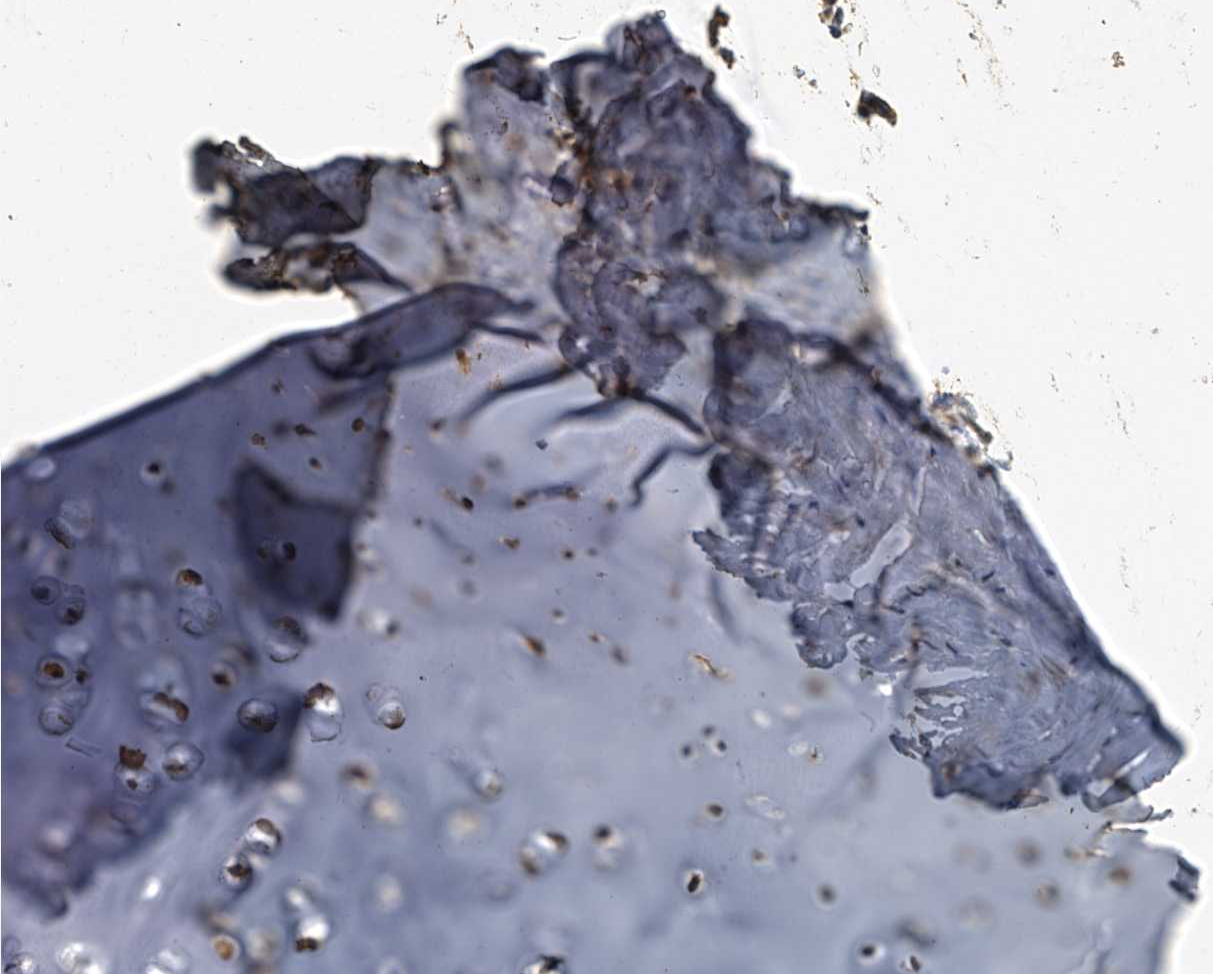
{"staining": {"intensity": "moderate", "quantity": ">75%", "location": "cytoplasmic/membranous"}, "tissue": "adipose tissue", "cell_type": "Adipocytes", "image_type": "normal", "snomed": [{"axis": "morphology", "description": "Normal tissue, NOS"}, {"axis": "morphology", "description": "Basal cell carcinoma"}, {"axis": "topography", "description": "Cartilage tissue"}, {"axis": "topography", "description": "Nasopharynx"}, {"axis": "topography", "description": "Oral tissue"}], "caption": "Adipocytes display medium levels of moderate cytoplasmic/membranous expression in approximately >75% of cells in unremarkable human adipose tissue. The protein is stained brown, and the nuclei are stained in blue (DAB IHC with brightfield microscopy, high magnification).", "gene": "MRPL28", "patient": {"sex": "female", "age": 77}}